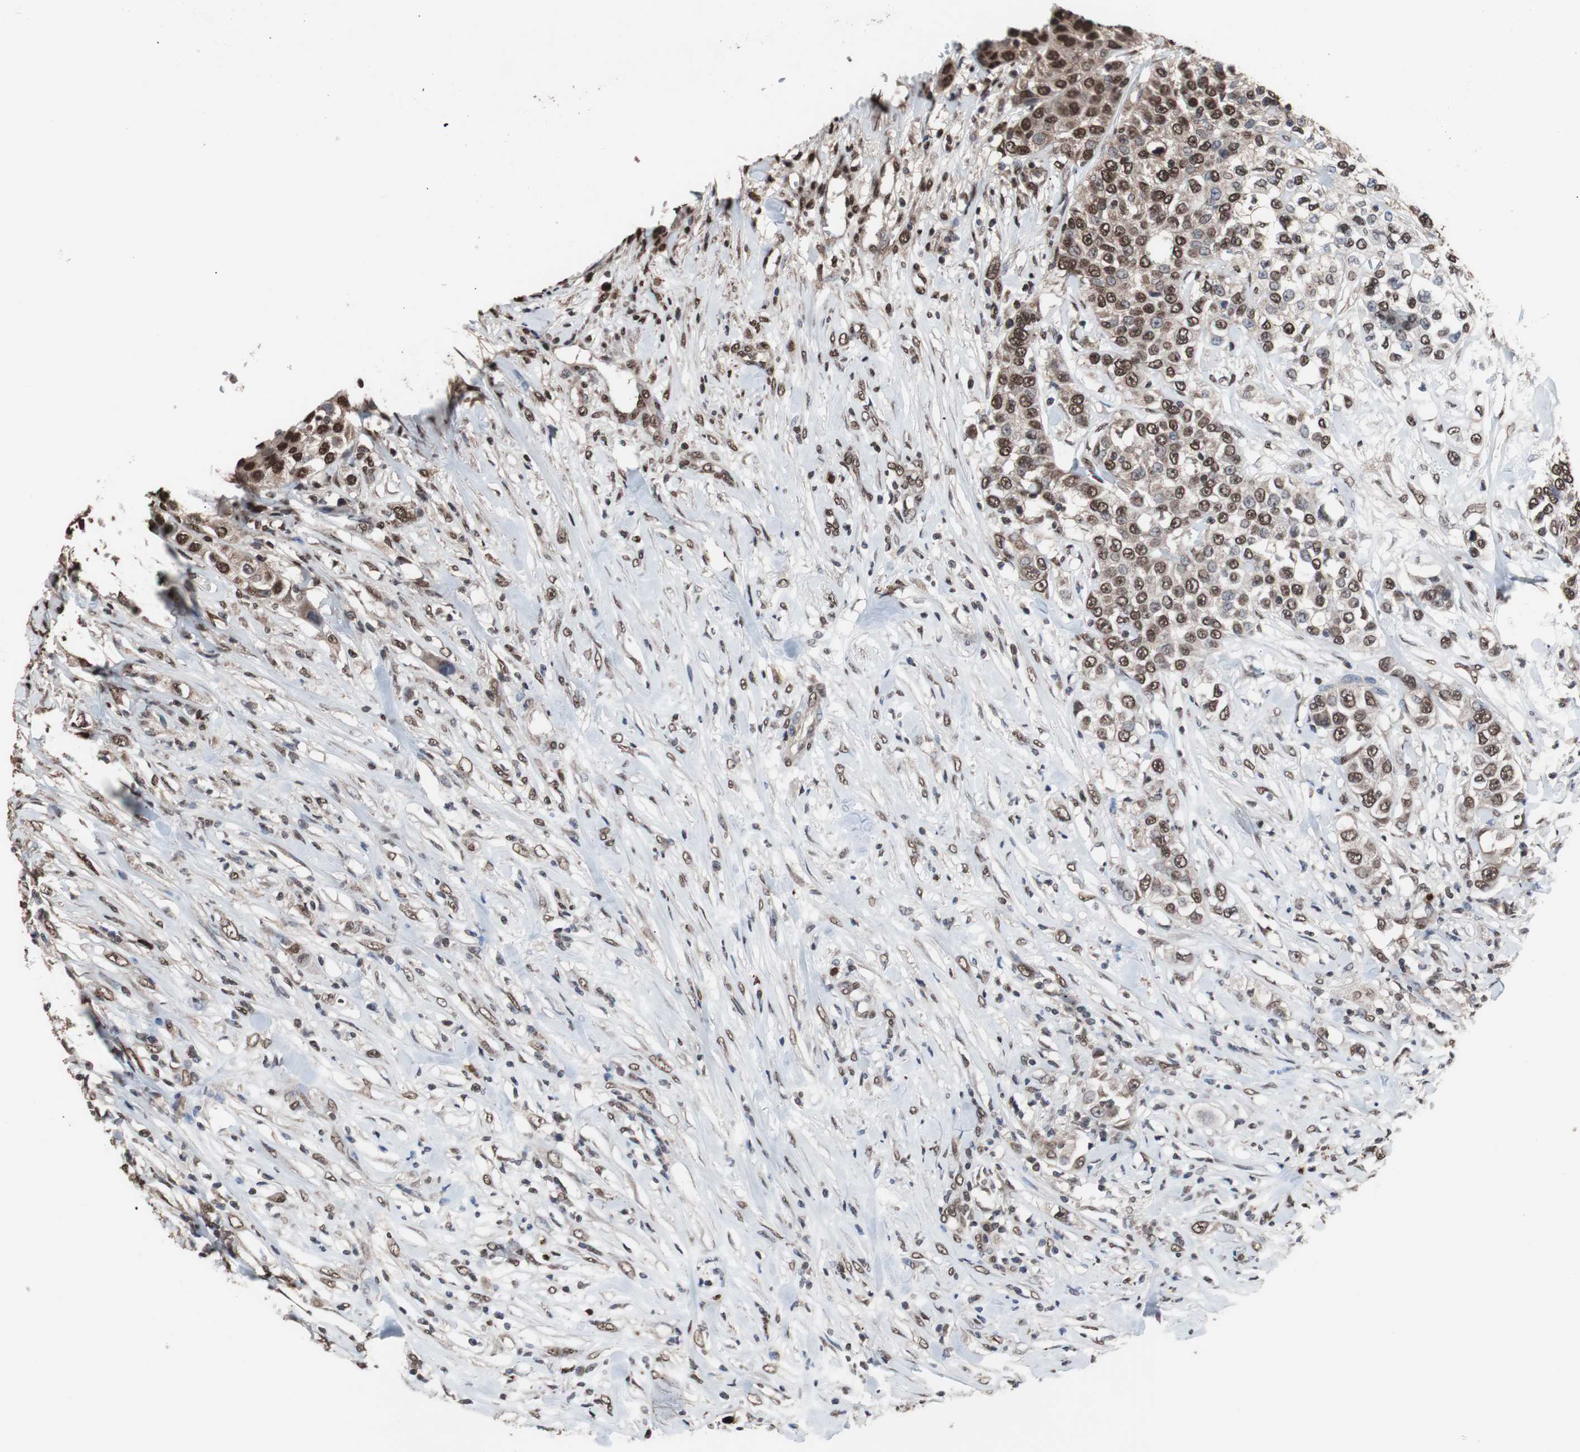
{"staining": {"intensity": "moderate", "quantity": ">75%", "location": "nuclear"}, "tissue": "urothelial cancer", "cell_type": "Tumor cells", "image_type": "cancer", "snomed": [{"axis": "morphology", "description": "Urothelial carcinoma, High grade"}, {"axis": "topography", "description": "Urinary bladder"}], "caption": "Immunohistochemistry (IHC) of human urothelial cancer shows medium levels of moderate nuclear expression in approximately >75% of tumor cells.", "gene": "MED27", "patient": {"sex": "female", "age": 80}}